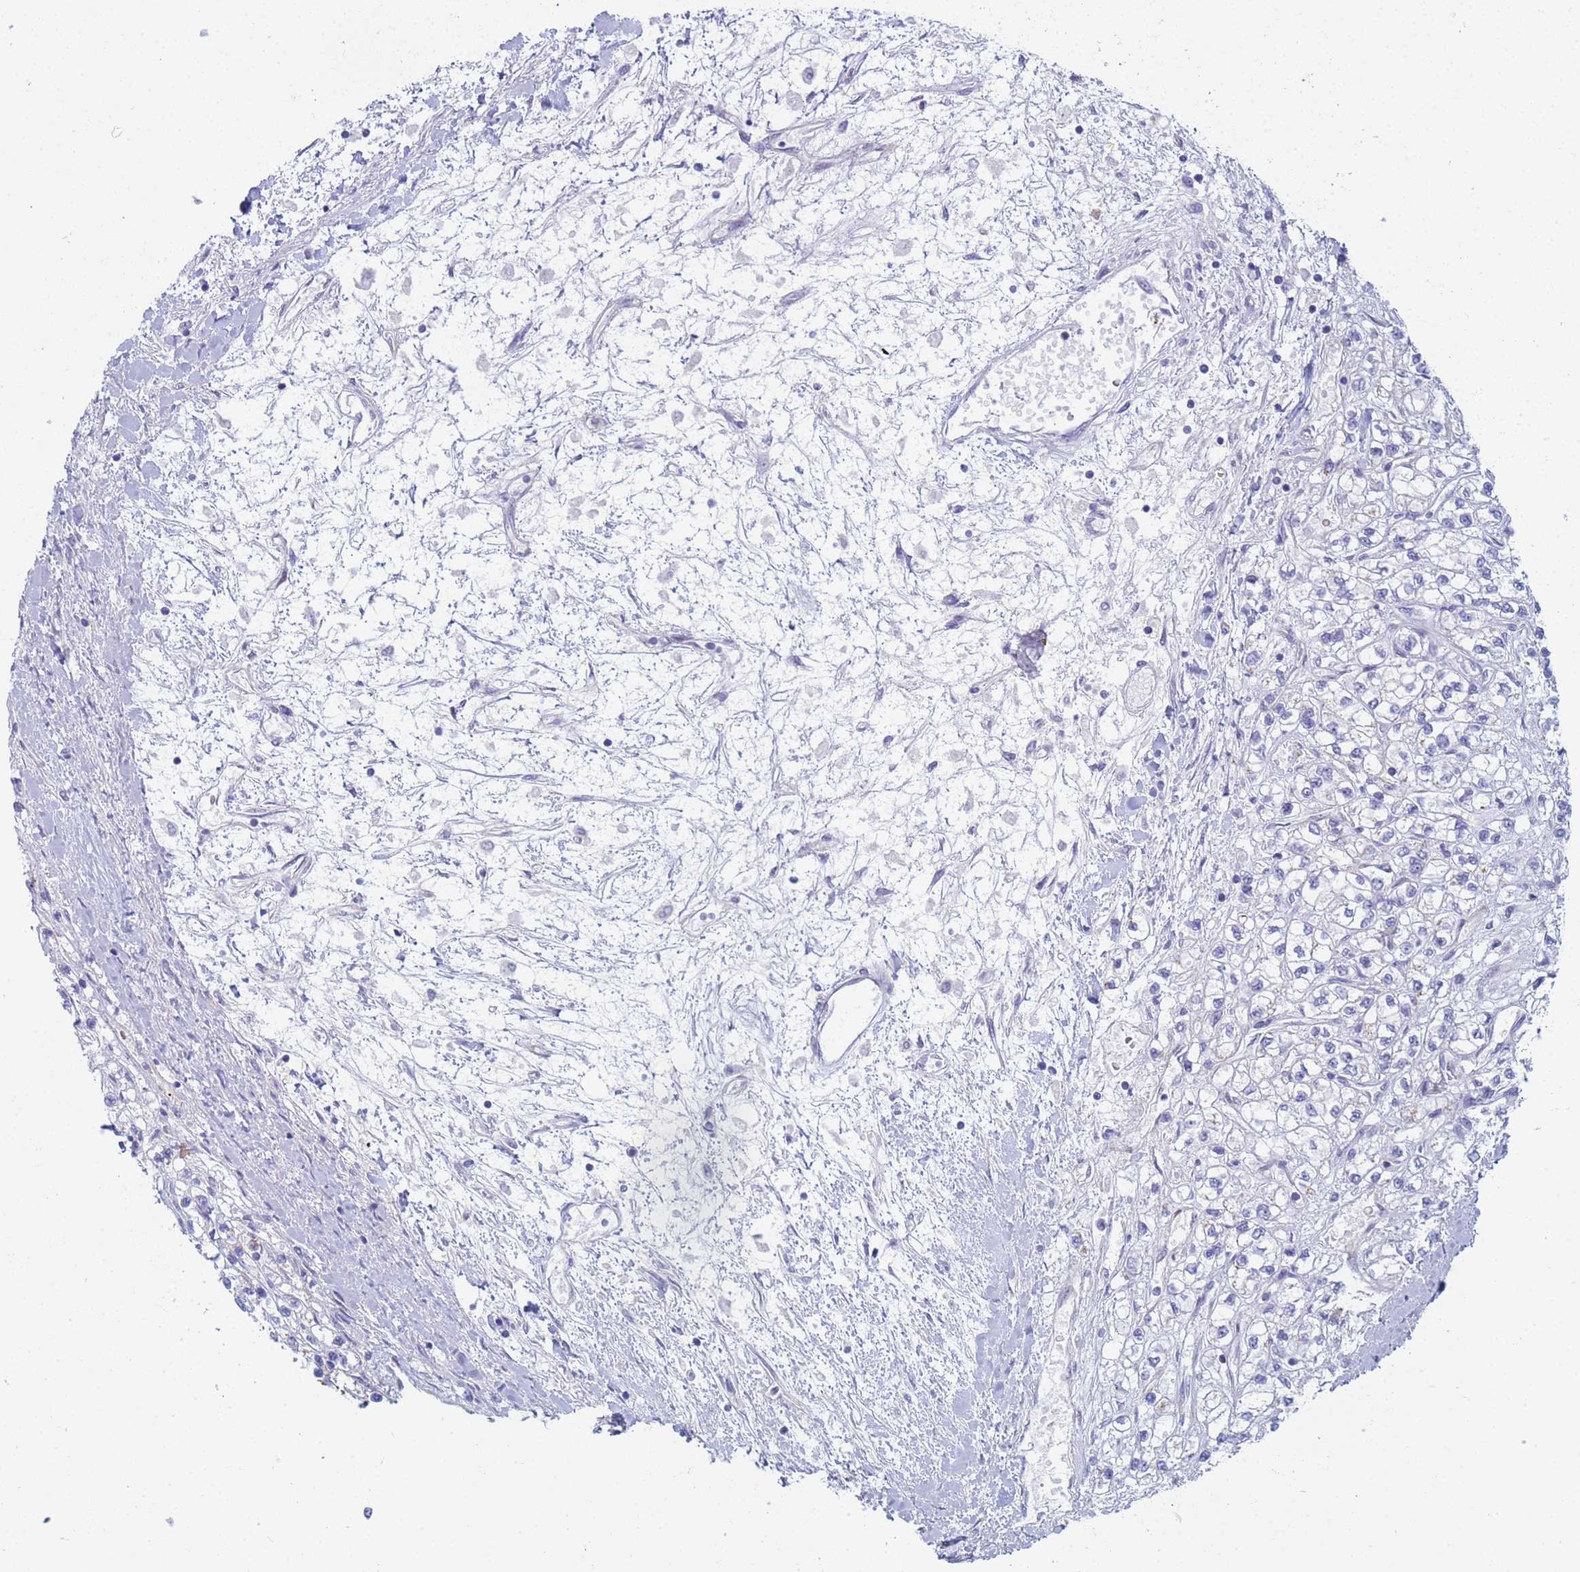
{"staining": {"intensity": "negative", "quantity": "none", "location": "none"}, "tissue": "renal cancer", "cell_type": "Tumor cells", "image_type": "cancer", "snomed": [{"axis": "morphology", "description": "Adenocarcinoma, NOS"}, {"axis": "topography", "description": "Kidney"}], "caption": "A high-resolution image shows IHC staining of renal cancer (adenocarcinoma), which displays no significant expression in tumor cells. (DAB (3,3'-diaminobenzidine) immunohistochemistry, high magnification).", "gene": "CR1", "patient": {"sex": "male", "age": 80}}